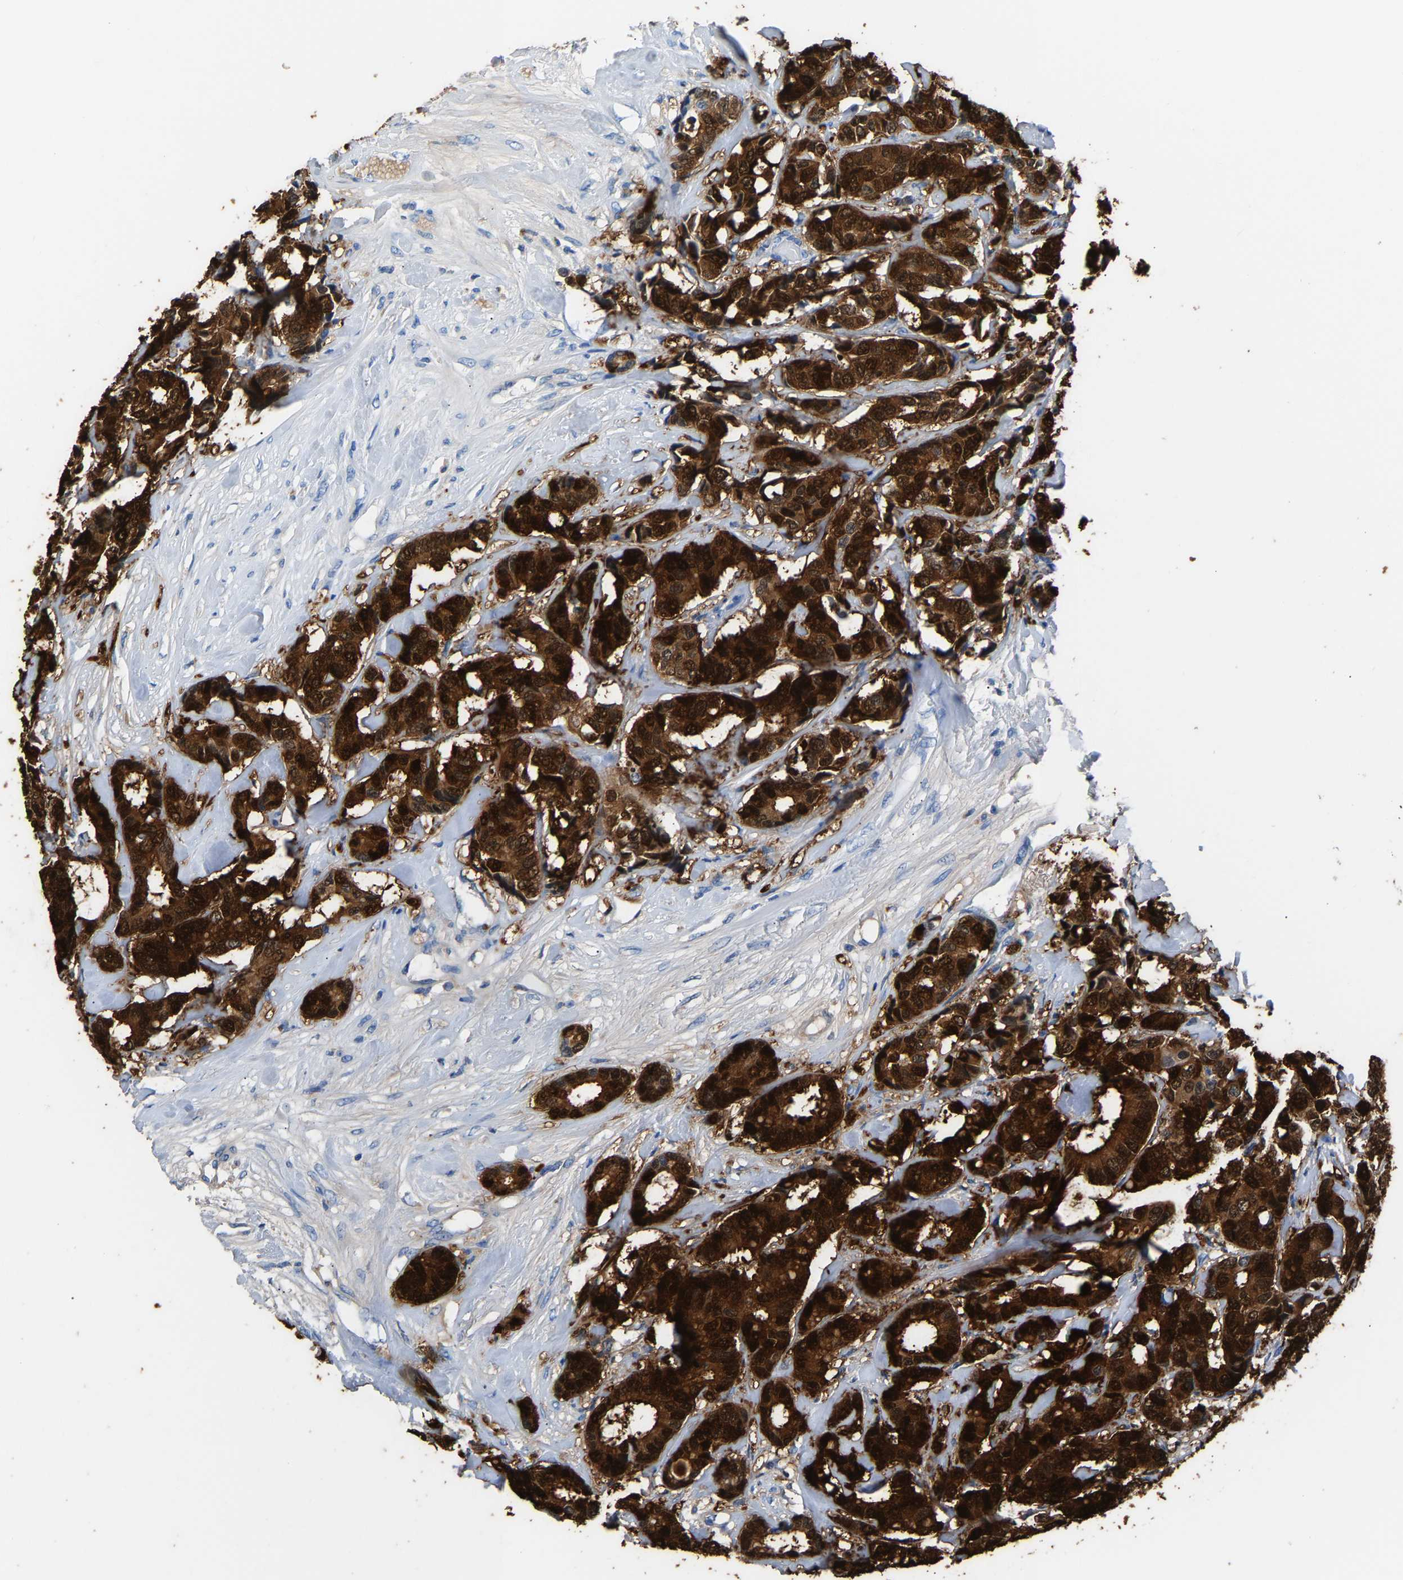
{"staining": {"intensity": "strong", "quantity": ">75%", "location": "cytoplasmic/membranous,nuclear"}, "tissue": "breast cancer", "cell_type": "Tumor cells", "image_type": "cancer", "snomed": [{"axis": "morphology", "description": "Duct carcinoma"}, {"axis": "topography", "description": "Breast"}], "caption": "Immunohistochemistry (DAB) staining of human intraductal carcinoma (breast) shows strong cytoplasmic/membranous and nuclear protein positivity in approximately >75% of tumor cells. Nuclei are stained in blue.", "gene": "S100P", "patient": {"sex": "female", "age": 87}}